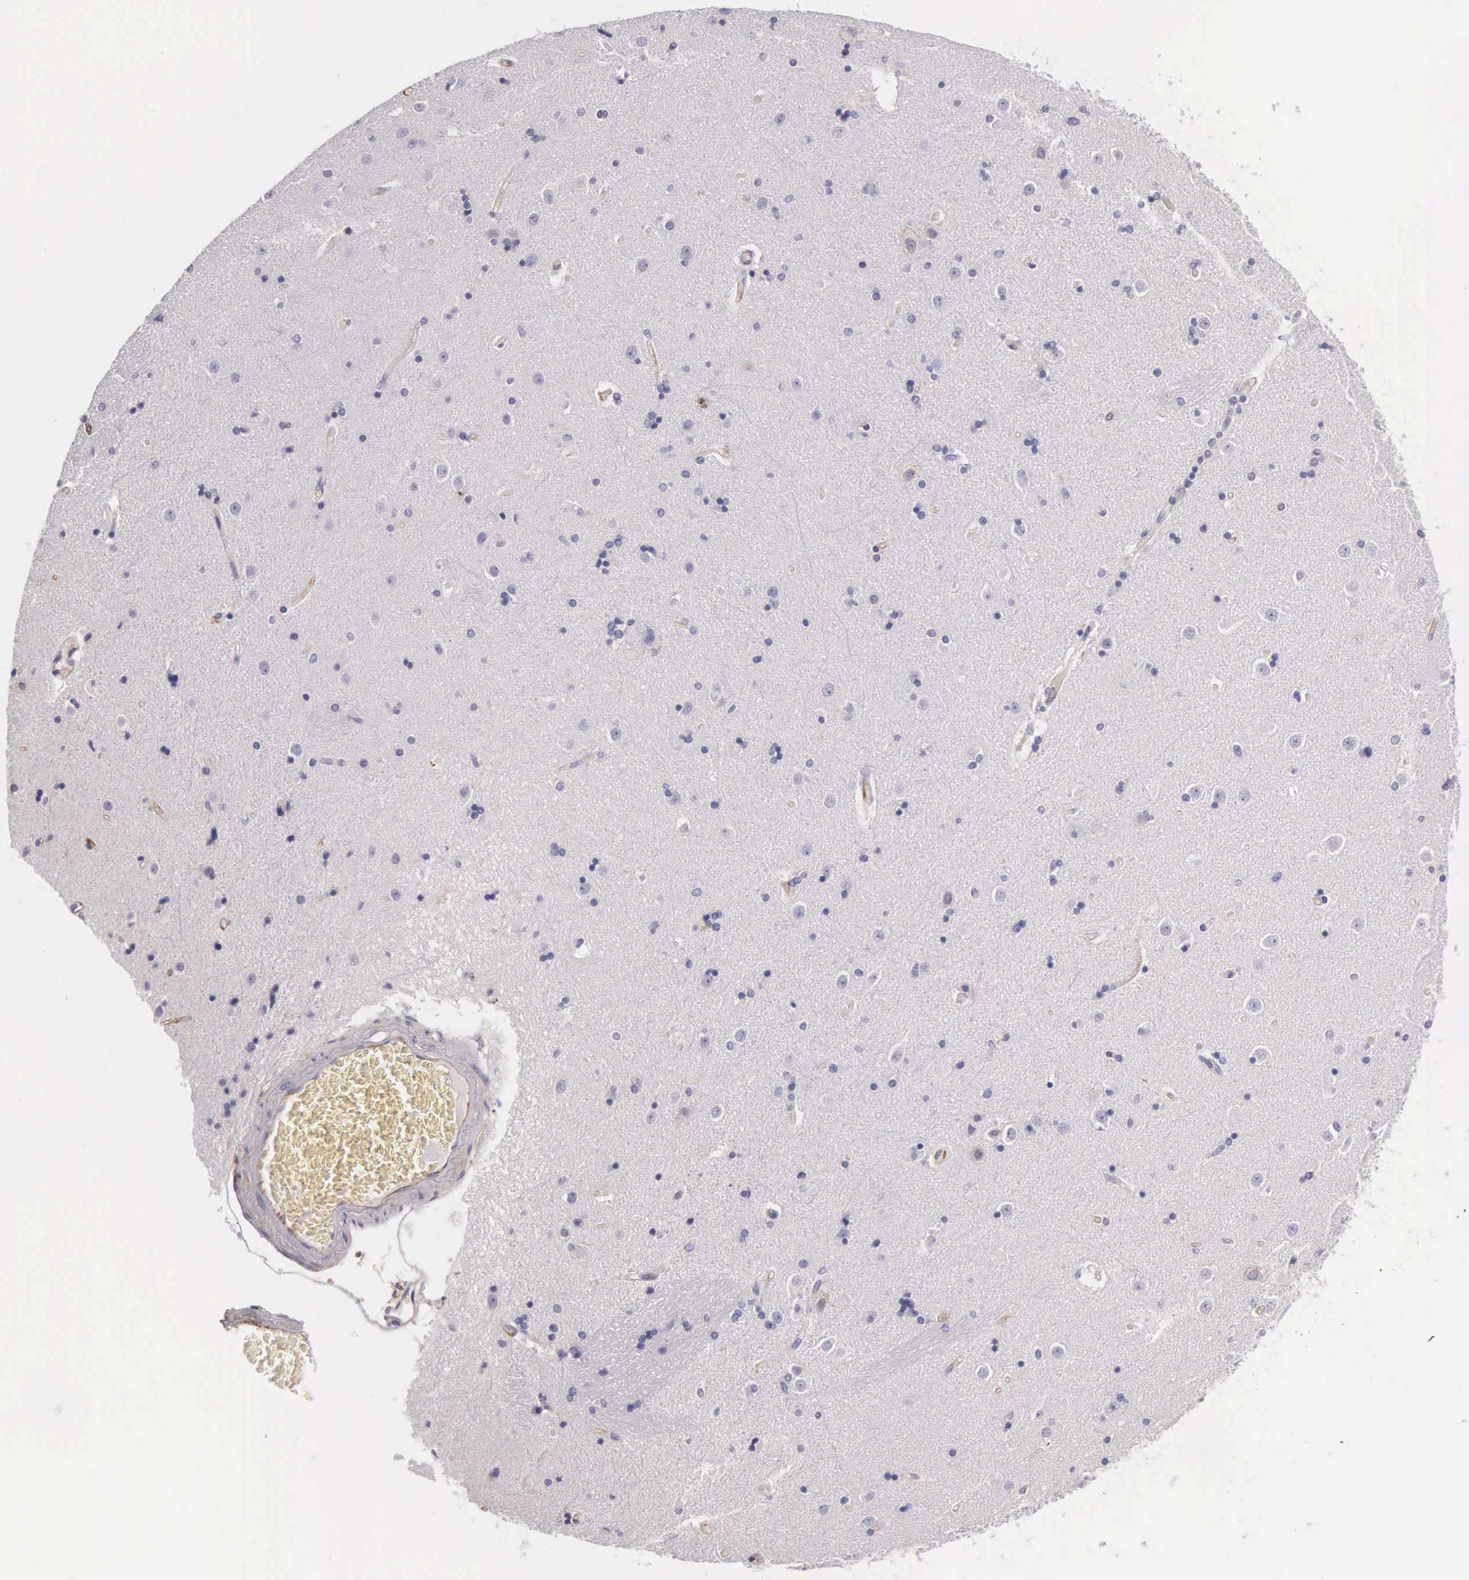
{"staining": {"intensity": "negative", "quantity": "none", "location": "none"}, "tissue": "caudate", "cell_type": "Glial cells", "image_type": "normal", "snomed": [{"axis": "morphology", "description": "Normal tissue, NOS"}, {"axis": "topography", "description": "Lateral ventricle wall"}], "caption": "This is an immunohistochemistry micrograph of unremarkable human caudate. There is no staining in glial cells.", "gene": "OSBPL3", "patient": {"sex": "female", "age": 54}}